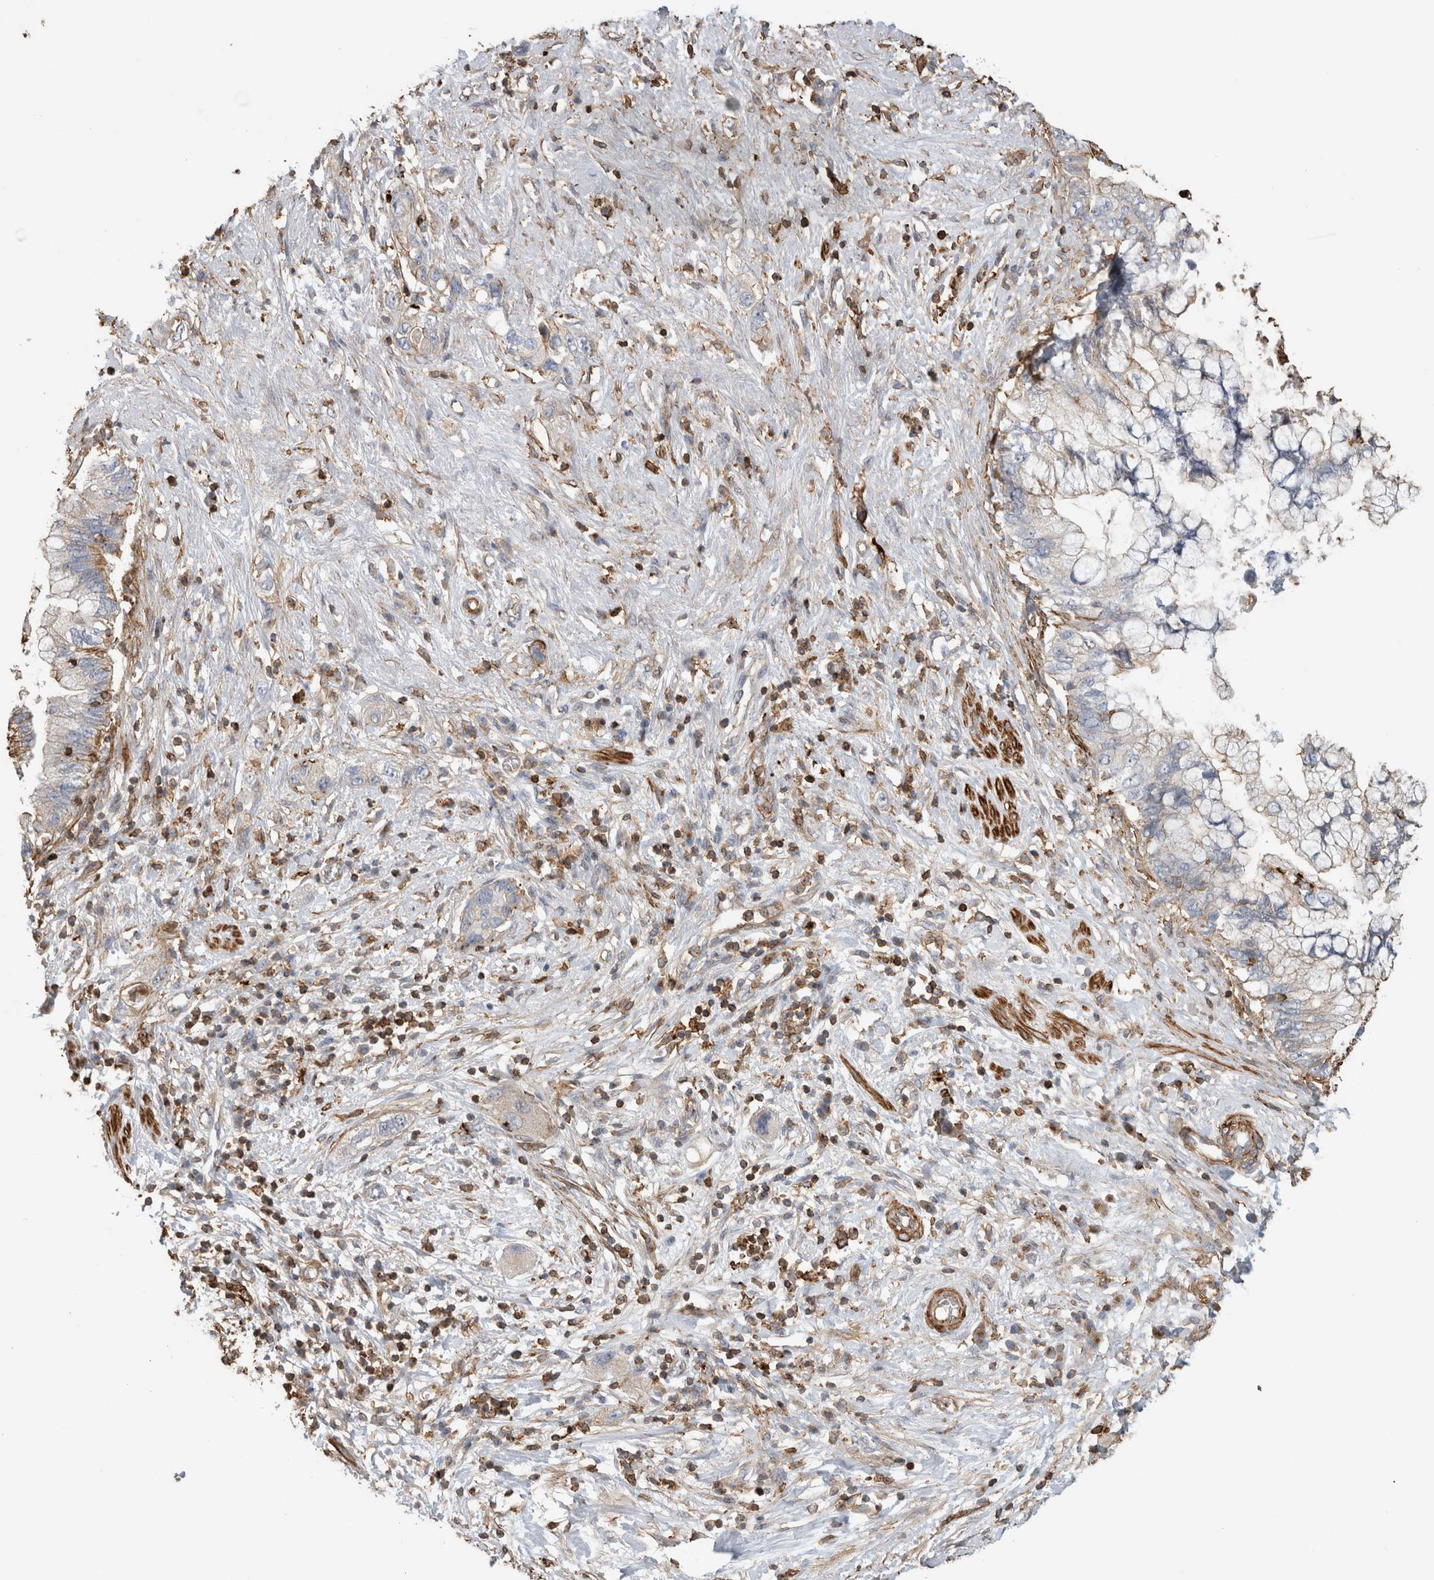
{"staining": {"intensity": "negative", "quantity": "none", "location": "none"}, "tissue": "pancreatic cancer", "cell_type": "Tumor cells", "image_type": "cancer", "snomed": [{"axis": "morphology", "description": "Adenocarcinoma, NOS"}, {"axis": "topography", "description": "Pancreas"}], "caption": "The photomicrograph exhibits no staining of tumor cells in pancreatic cancer.", "gene": "GPER1", "patient": {"sex": "female", "age": 73}}